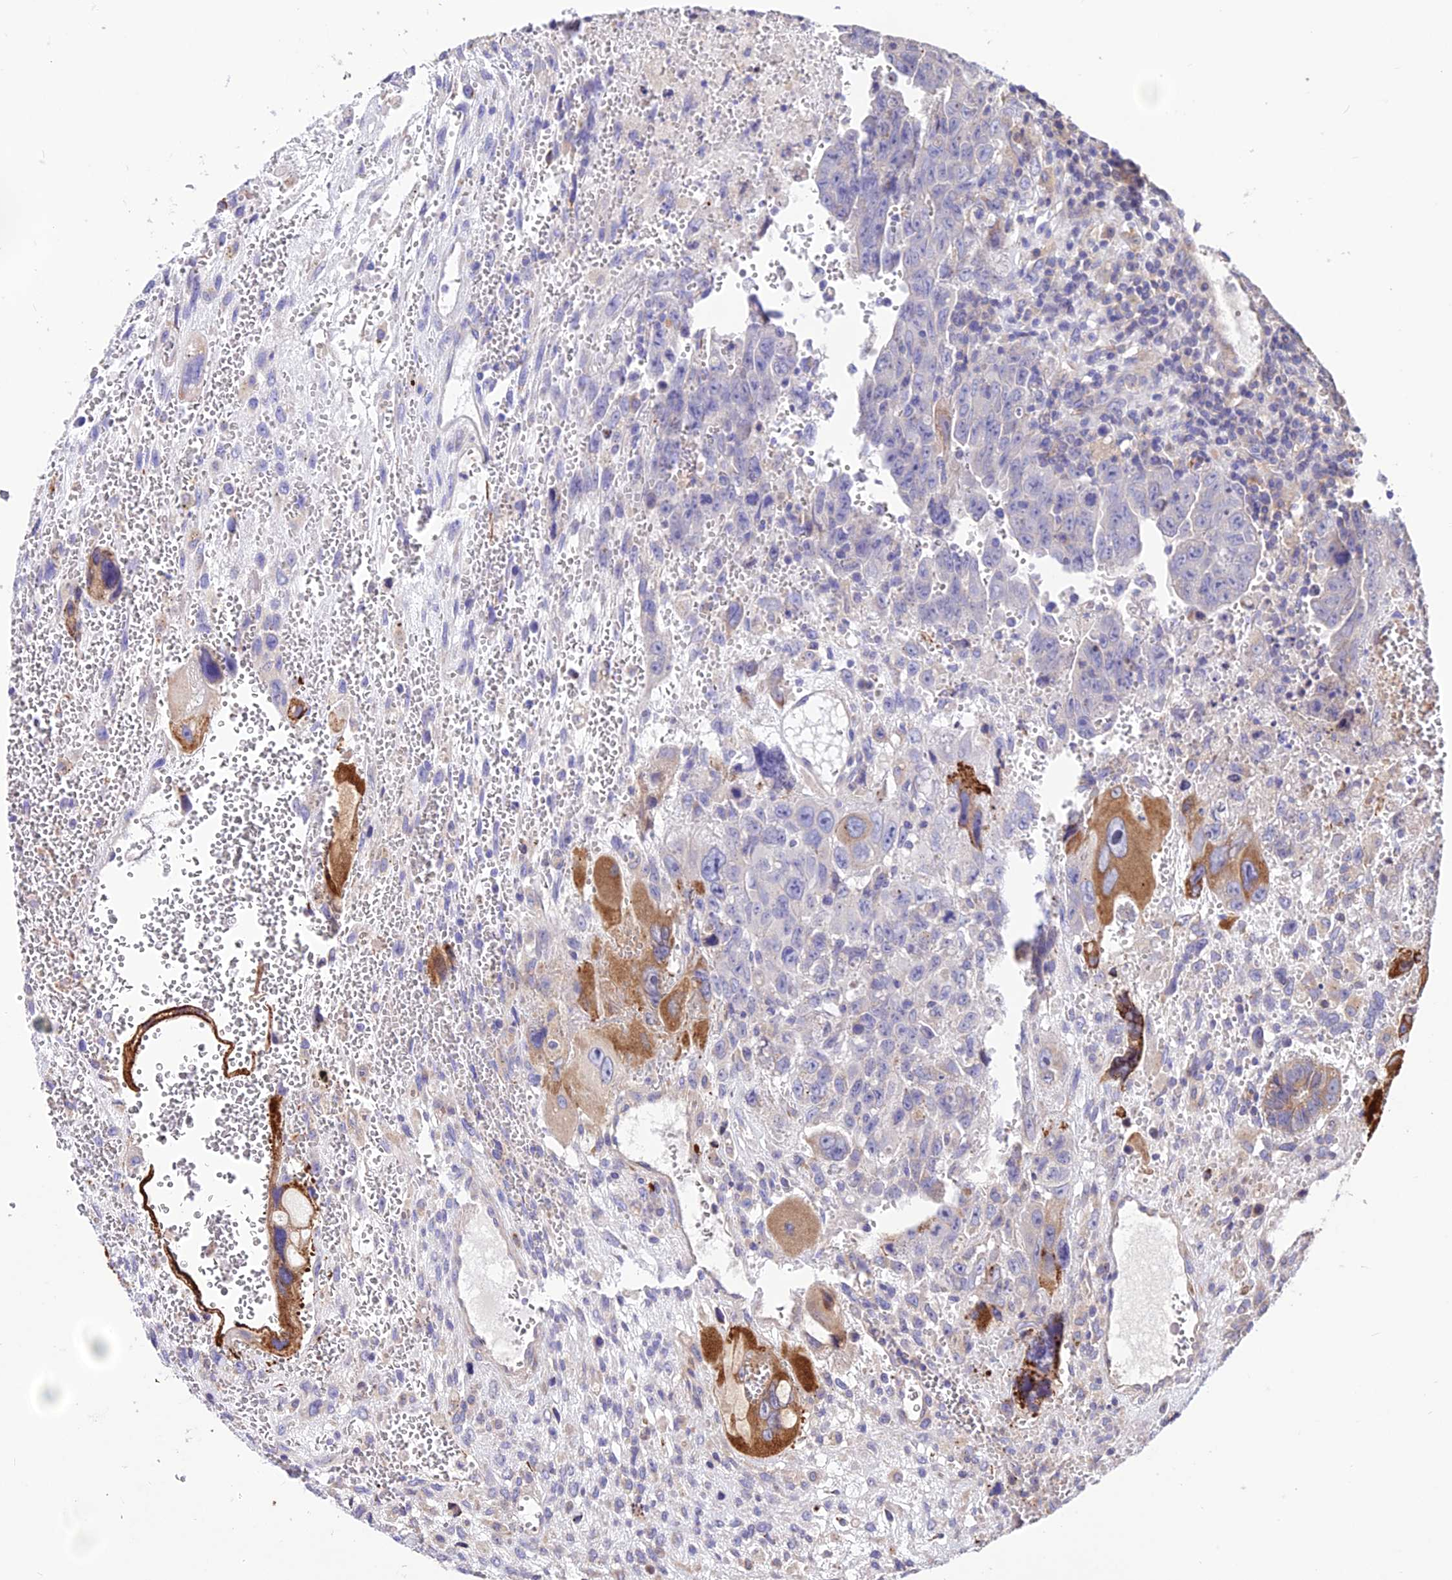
{"staining": {"intensity": "moderate", "quantity": "<25%", "location": "cytoplasmic/membranous"}, "tissue": "testis cancer", "cell_type": "Tumor cells", "image_type": "cancer", "snomed": [{"axis": "morphology", "description": "Carcinoma, Embryonal, NOS"}, {"axis": "topography", "description": "Testis"}], "caption": "Immunohistochemistry (IHC) histopathology image of neoplastic tissue: human embryonal carcinoma (testis) stained using IHC exhibits low levels of moderate protein expression localized specifically in the cytoplasmic/membranous of tumor cells, appearing as a cytoplasmic/membranous brown color.", "gene": "ROCK1", "patient": {"sex": "male", "age": 28}}